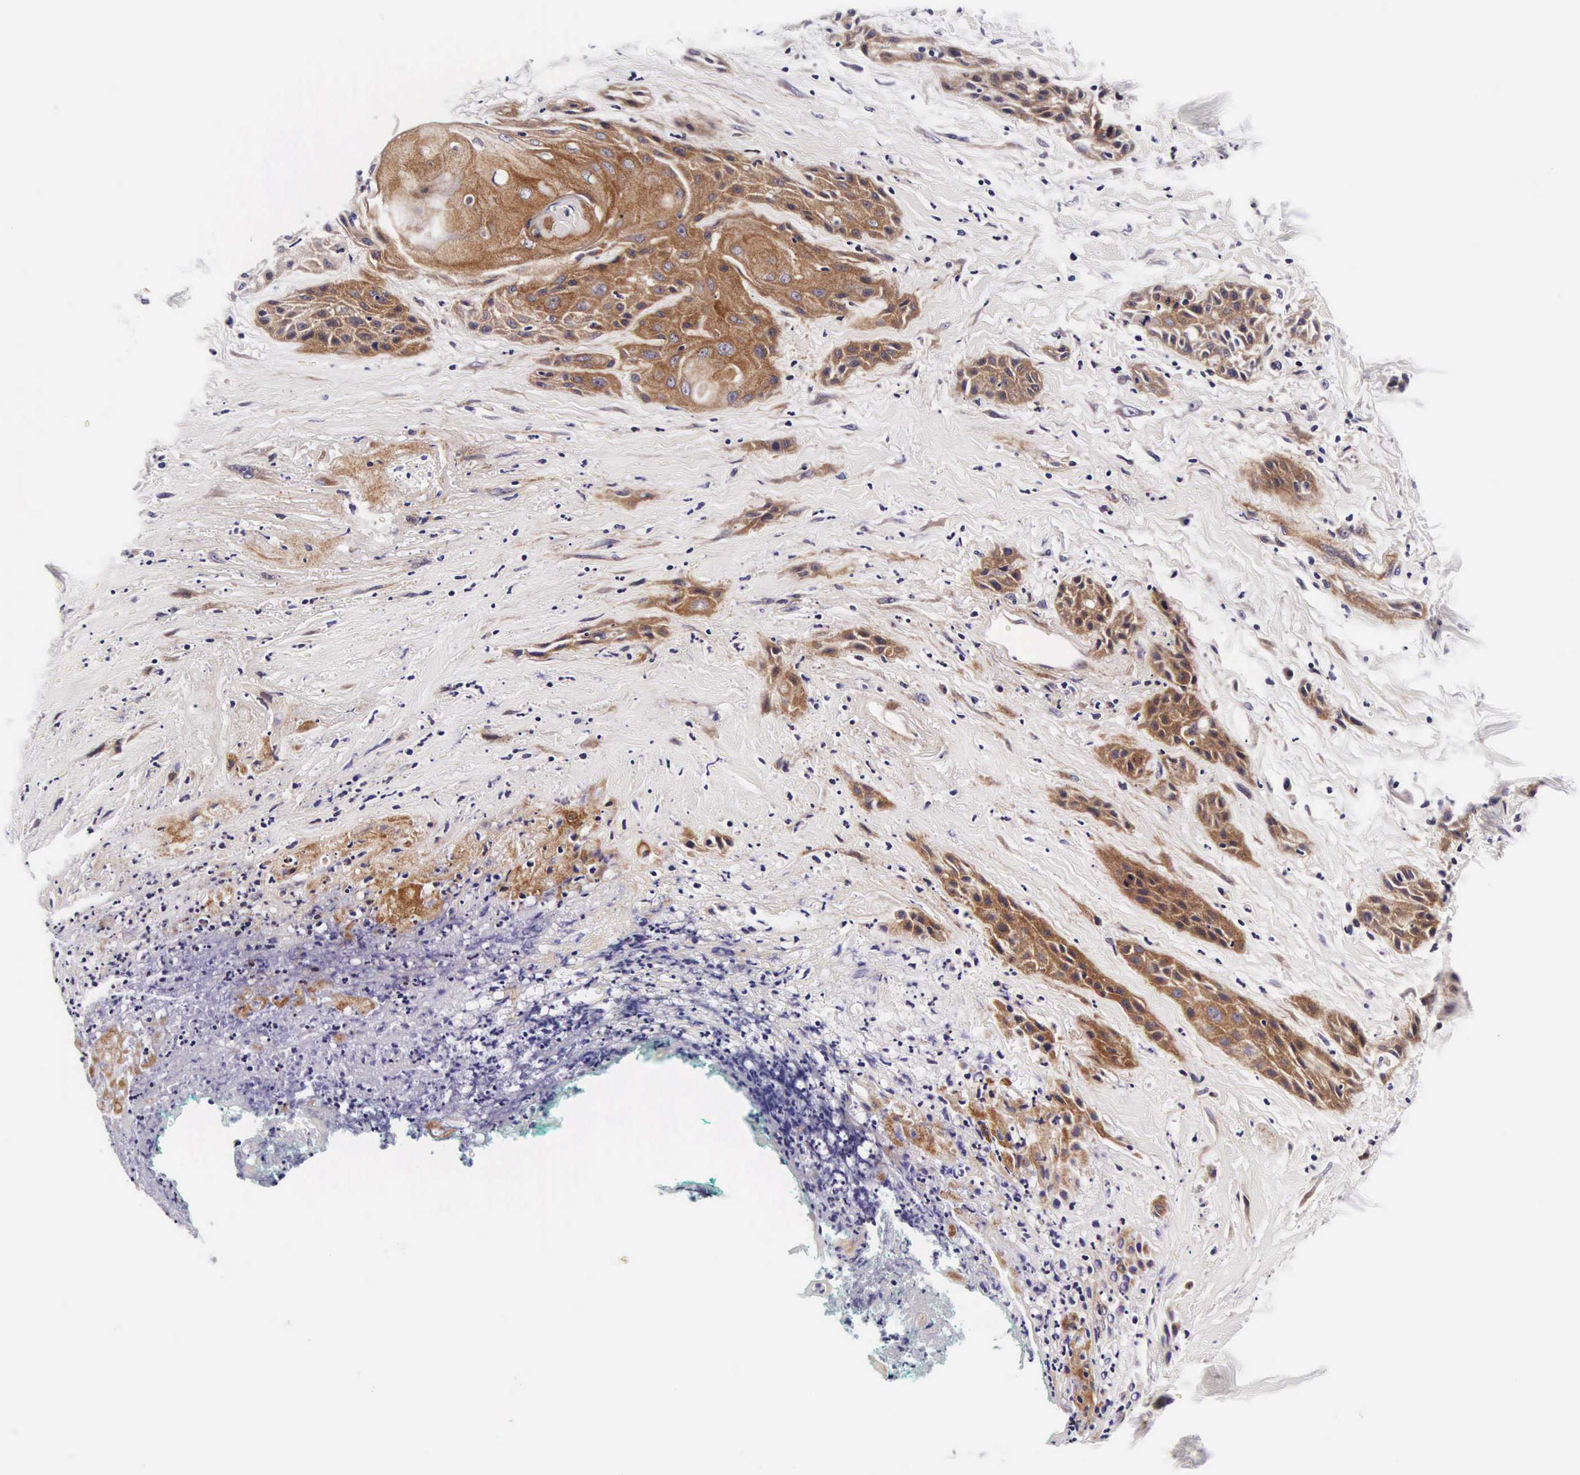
{"staining": {"intensity": "weak", "quantity": "25%-75%", "location": "cytoplasmic/membranous"}, "tissue": "skin cancer", "cell_type": "Tumor cells", "image_type": "cancer", "snomed": [{"axis": "morphology", "description": "Squamous cell carcinoma, NOS"}, {"axis": "topography", "description": "Skin"}, {"axis": "topography", "description": "Anal"}], "caption": "Skin squamous cell carcinoma tissue exhibits weak cytoplasmic/membranous staining in about 25%-75% of tumor cells", "gene": "UPRT", "patient": {"sex": "male", "age": 64}}